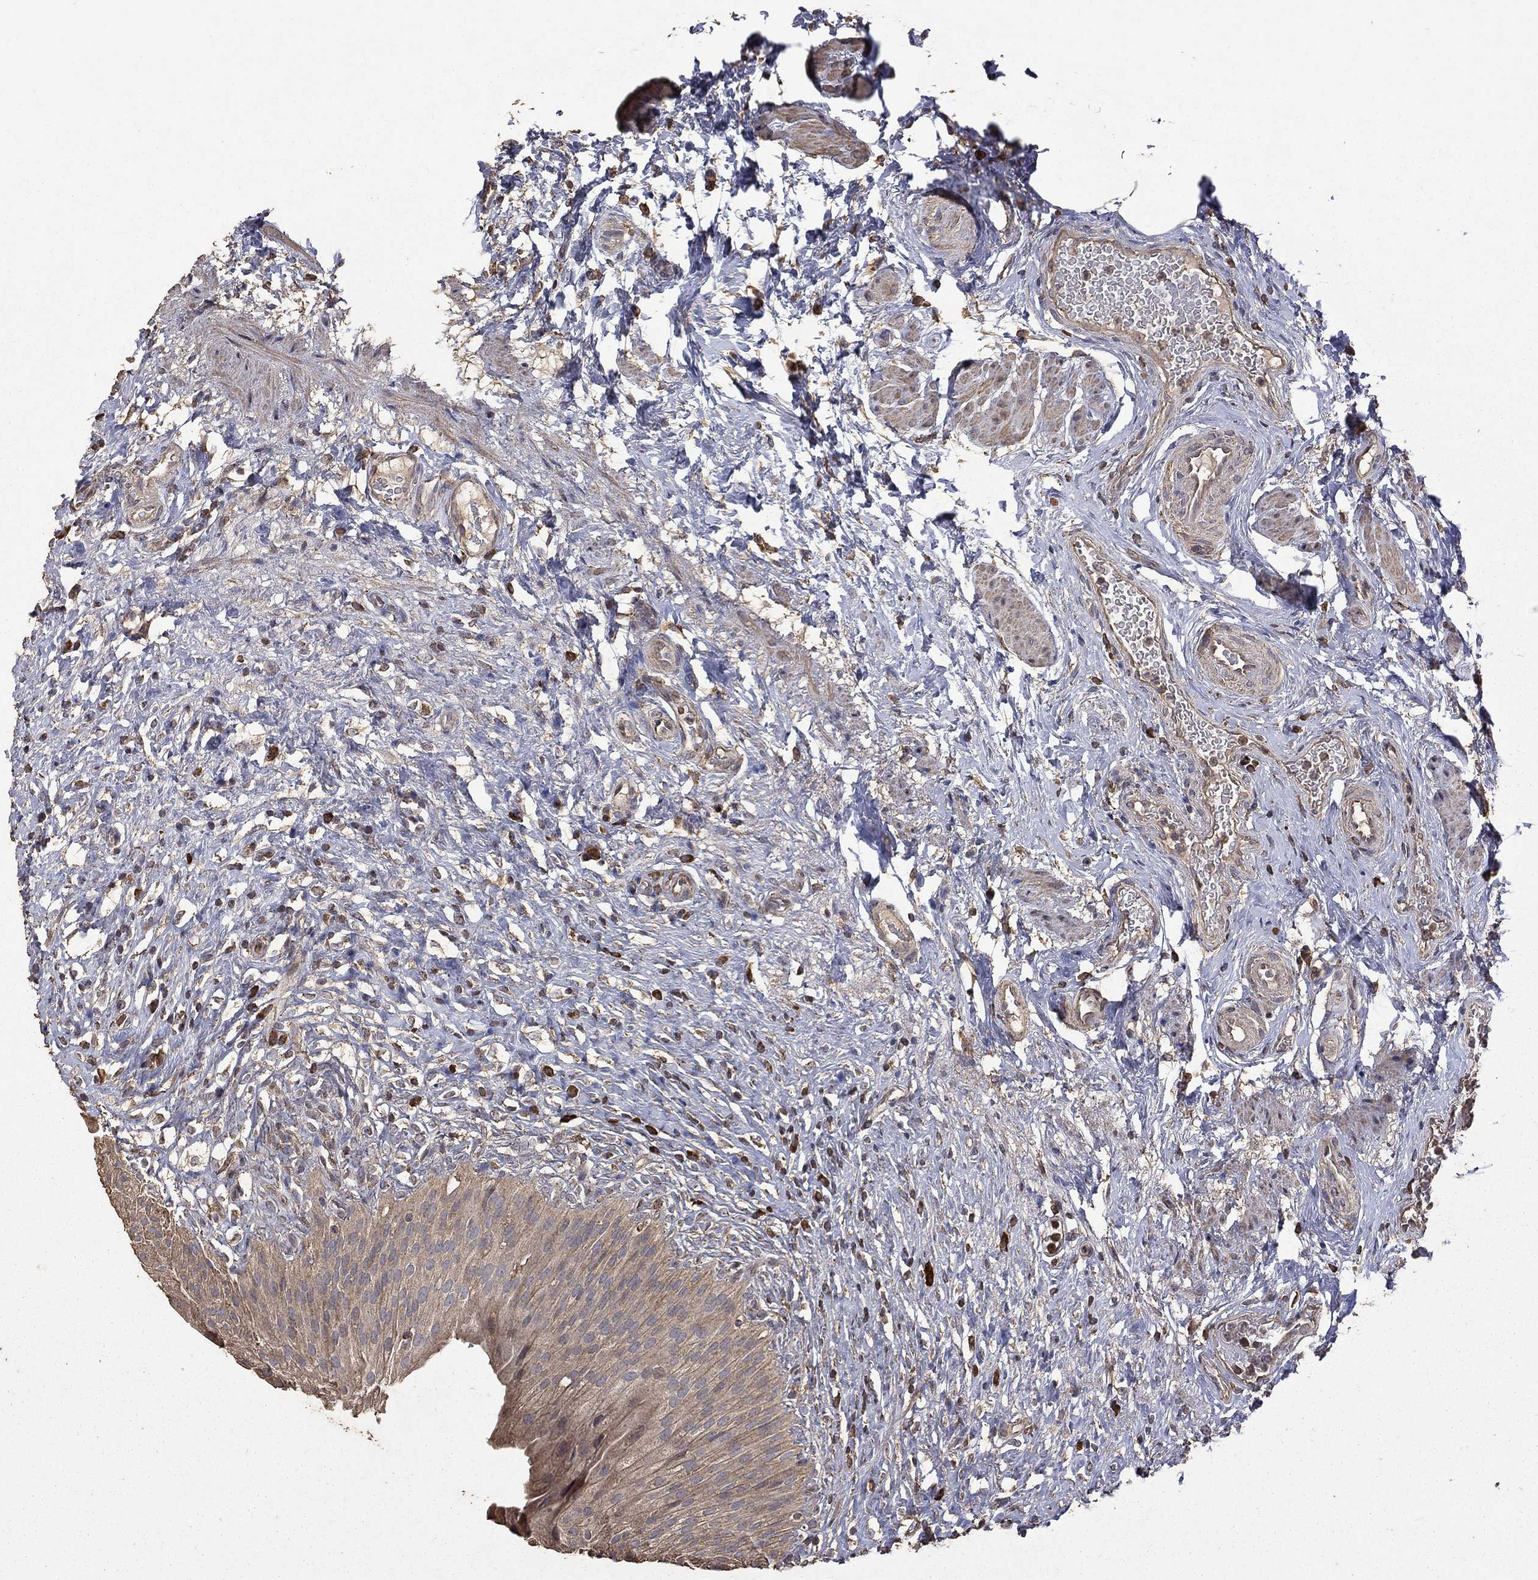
{"staining": {"intensity": "moderate", "quantity": ">75%", "location": "cytoplasmic/membranous"}, "tissue": "urinary bladder", "cell_type": "Urothelial cells", "image_type": "normal", "snomed": [{"axis": "morphology", "description": "Normal tissue, NOS"}, {"axis": "topography", "description": "Urinary bladder"}], "caption": "A histopathology image of urinary bladder stained for a protein exhibits moderate cytoplasmic/membranous brown staining in urothelial cells.", "gene": "METTL27", "patient": {"sex": "male", "age": 46}}